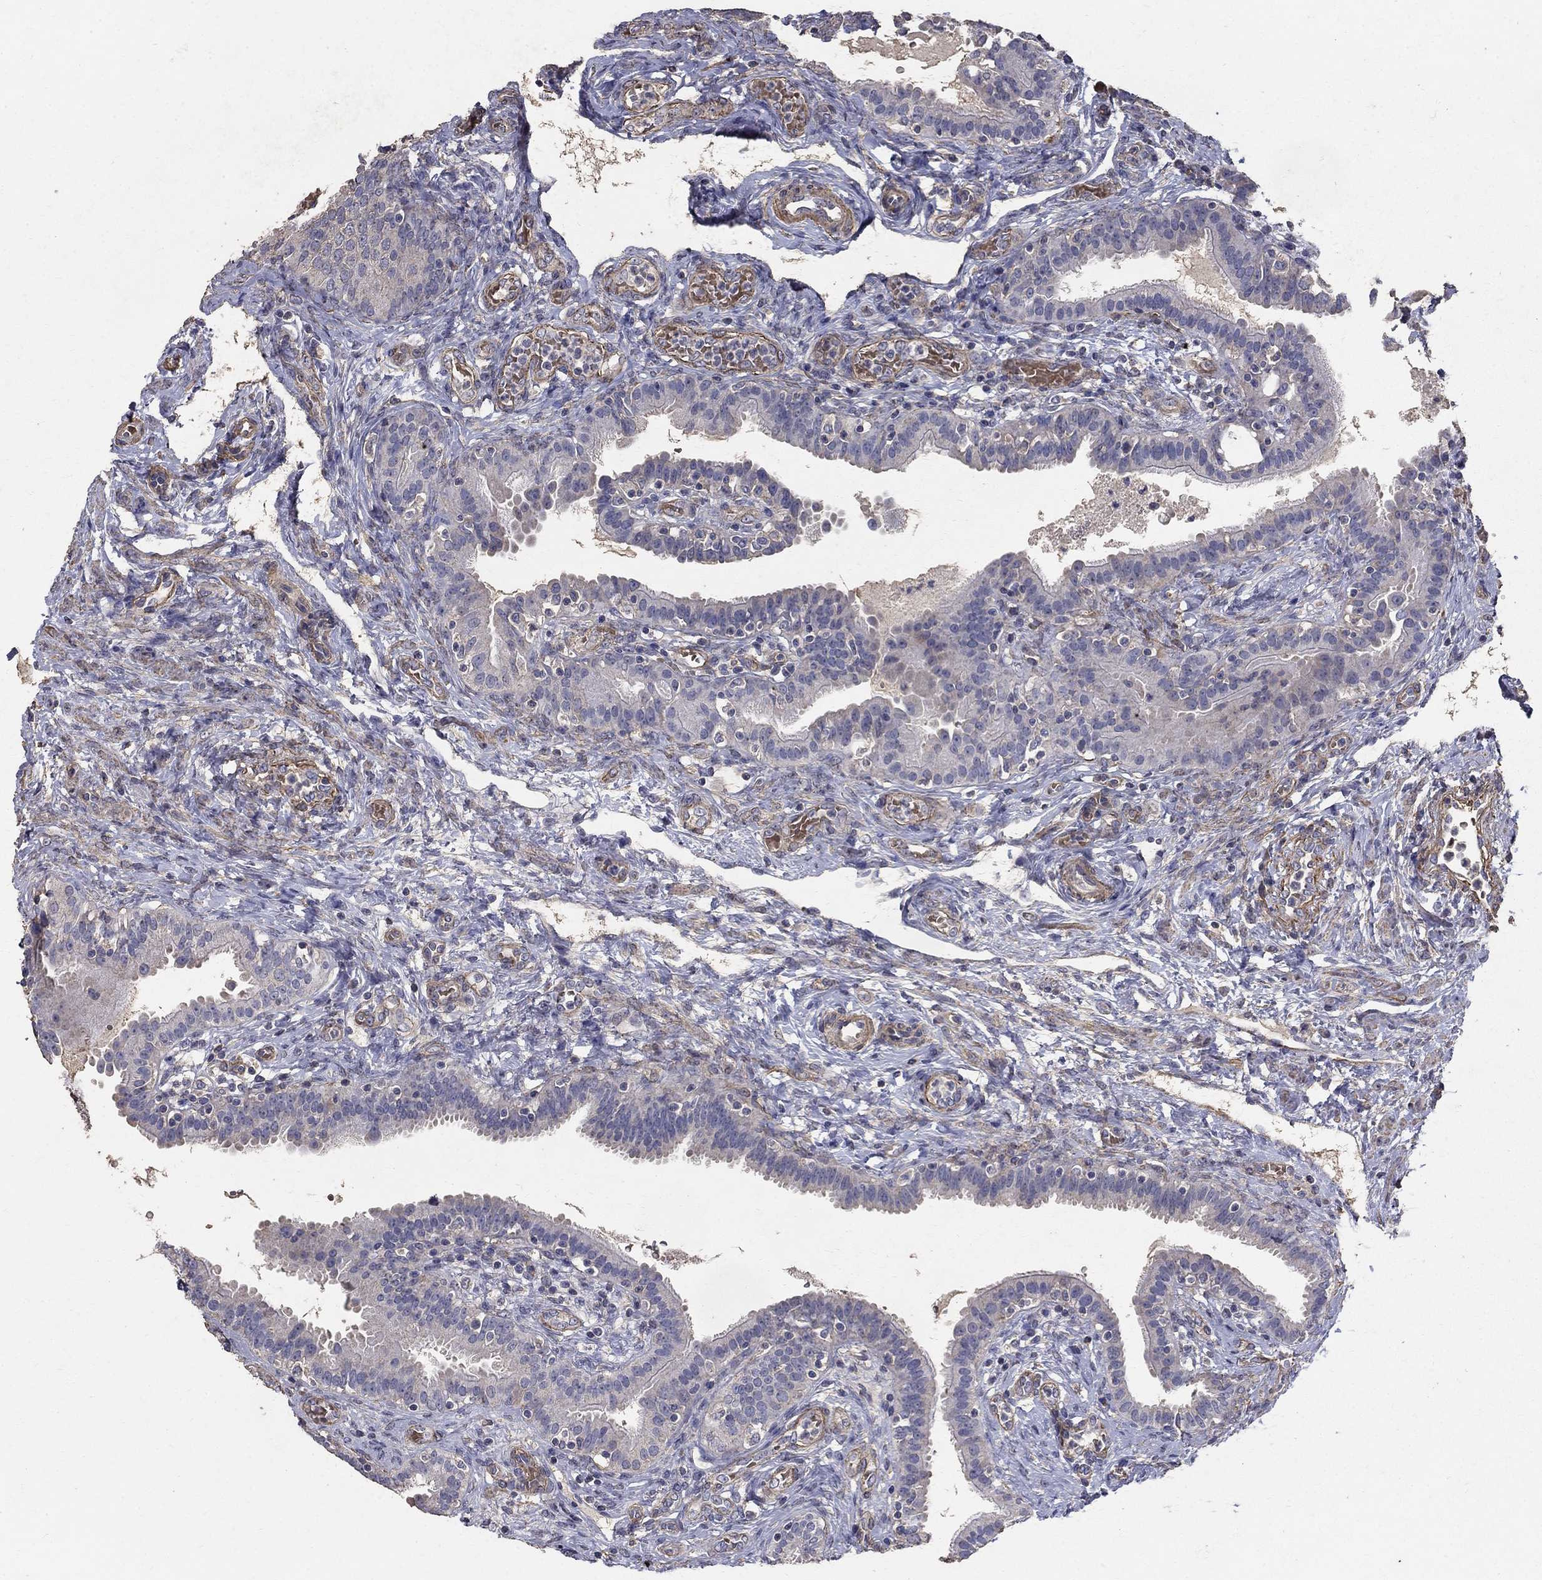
{"staining": {"intensity": "negative", "quantity": "none", "location": "none"}, "tissue": "fallopian tube", "cell_type": "Glandular cells", "image_type": "normal", "snomed": [{"axis": "morphology", "description": "Normal tissue, NOS"}, {"axis": "topography", "description": "Fallopian tube"}, {"axis": "topography", "description": "Ovary"}], "caption": "Immunohistochemical staining of normal fallopian tube demonstrates no significant staining in glandular cells. (DAB (3,3'-diaminobenzidine) IHC, high magnification).", "gene": "MPP2", "patient": {"sex": "female", "age": 41}}